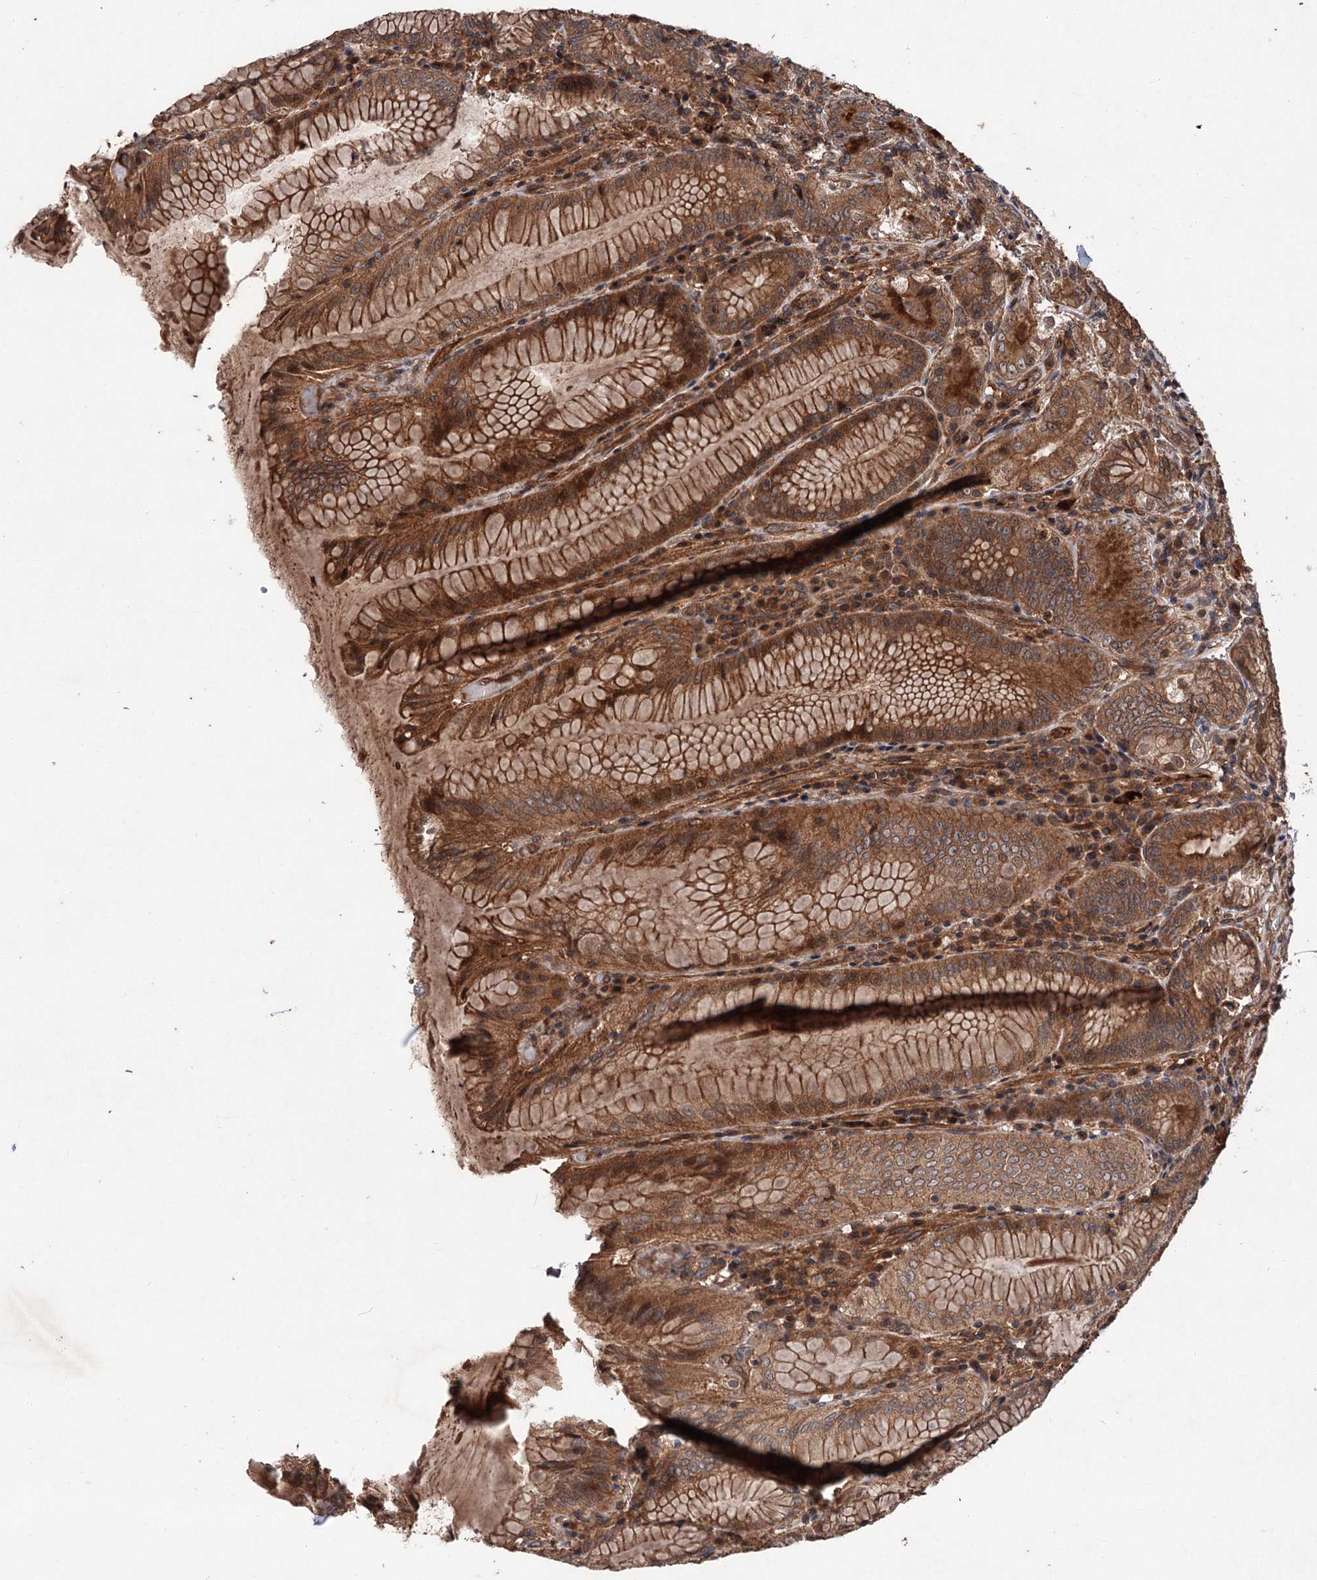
{"staining": {"intensity": "strong", "quantity": ">75%", "location": "cytoplasmic/membranous,nuclear"}, "tissue": "stomach", "cell_type": "Glandular cells", "image_type": "normal", "snomed": [{"axis": "morphology", "description": "Normal tissue, NOS"}, {"axis": "topography", "description": "Stomach, upper"}, {"axis": "topography", "description": "Stomach, lower"}], "caption": "Immunohistochemical staining of benign stomach shows high levels of strong cytoplasmic/membranous,nuclear positivity in about >75% of glandular cells. The protein of interest is shown in brown color, while the nuclei are stained blue.", "gene": "ADK", "patient": {"sex": "female", "age": 76}}